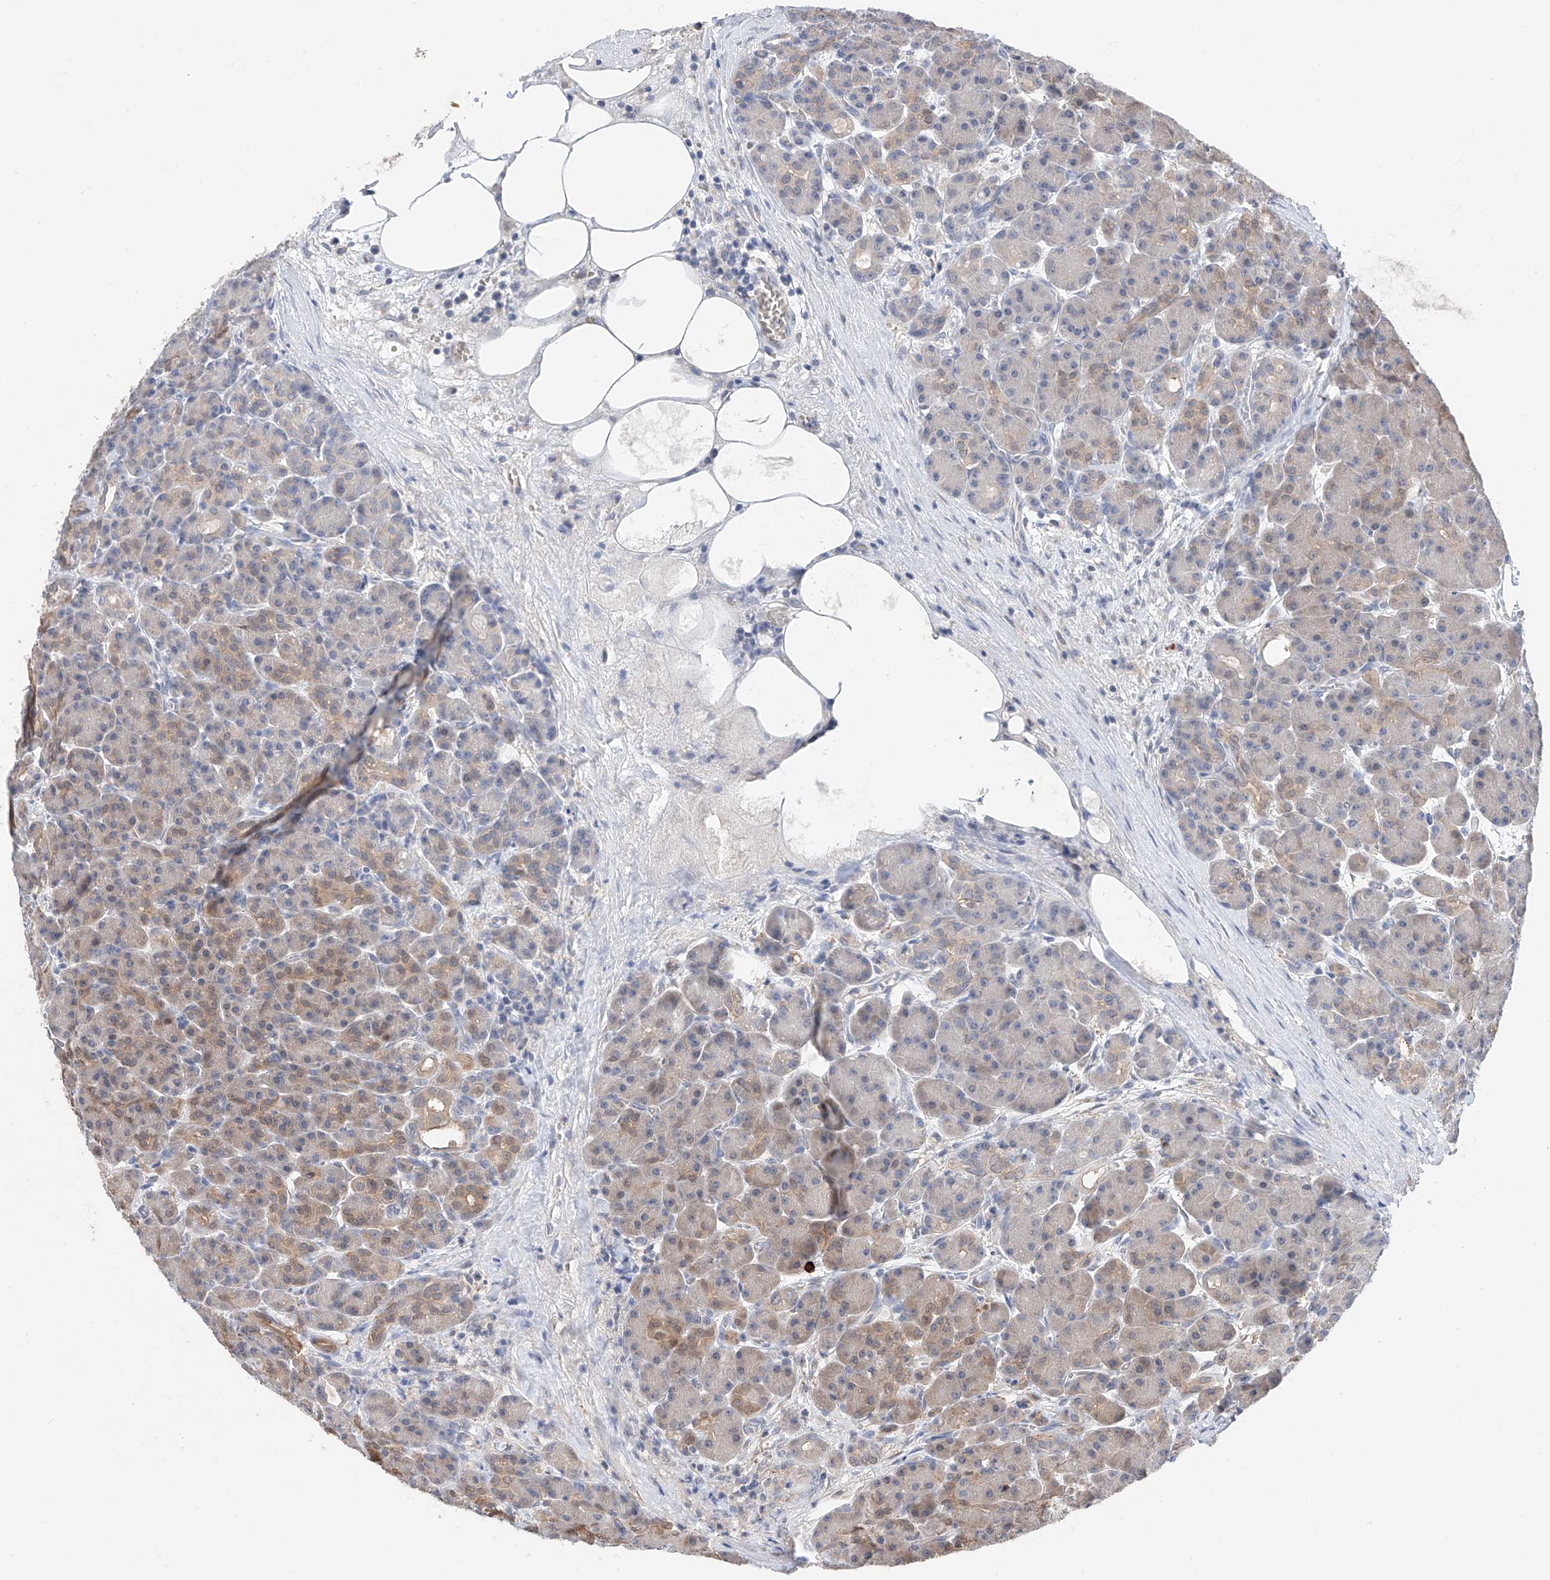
{"staining": {"intensity": "moderate", "quantity": "<25%", "location": "cytoplasmic/membranous"}, "tissue": "pancreas", "cell_type": "Exocrine glandular cells", "image_type": "normal", "snomed": [{"axis": "morphology", "description": "Normal tissue, NOS"}, {"axis": "topography", "description": "Pancreas"}], "caption": "A low amount of moderate cytoplasmic/membranous expression is appreciated in about <25% of exocrine glandular cells in benign pancreas. (Stains: DAB in brown, nuclei in blue, Microscopy: brightfield microscopy at high magnification).", "gene": "FUCA2", "patient": {"sex": "male", "age": 63}}